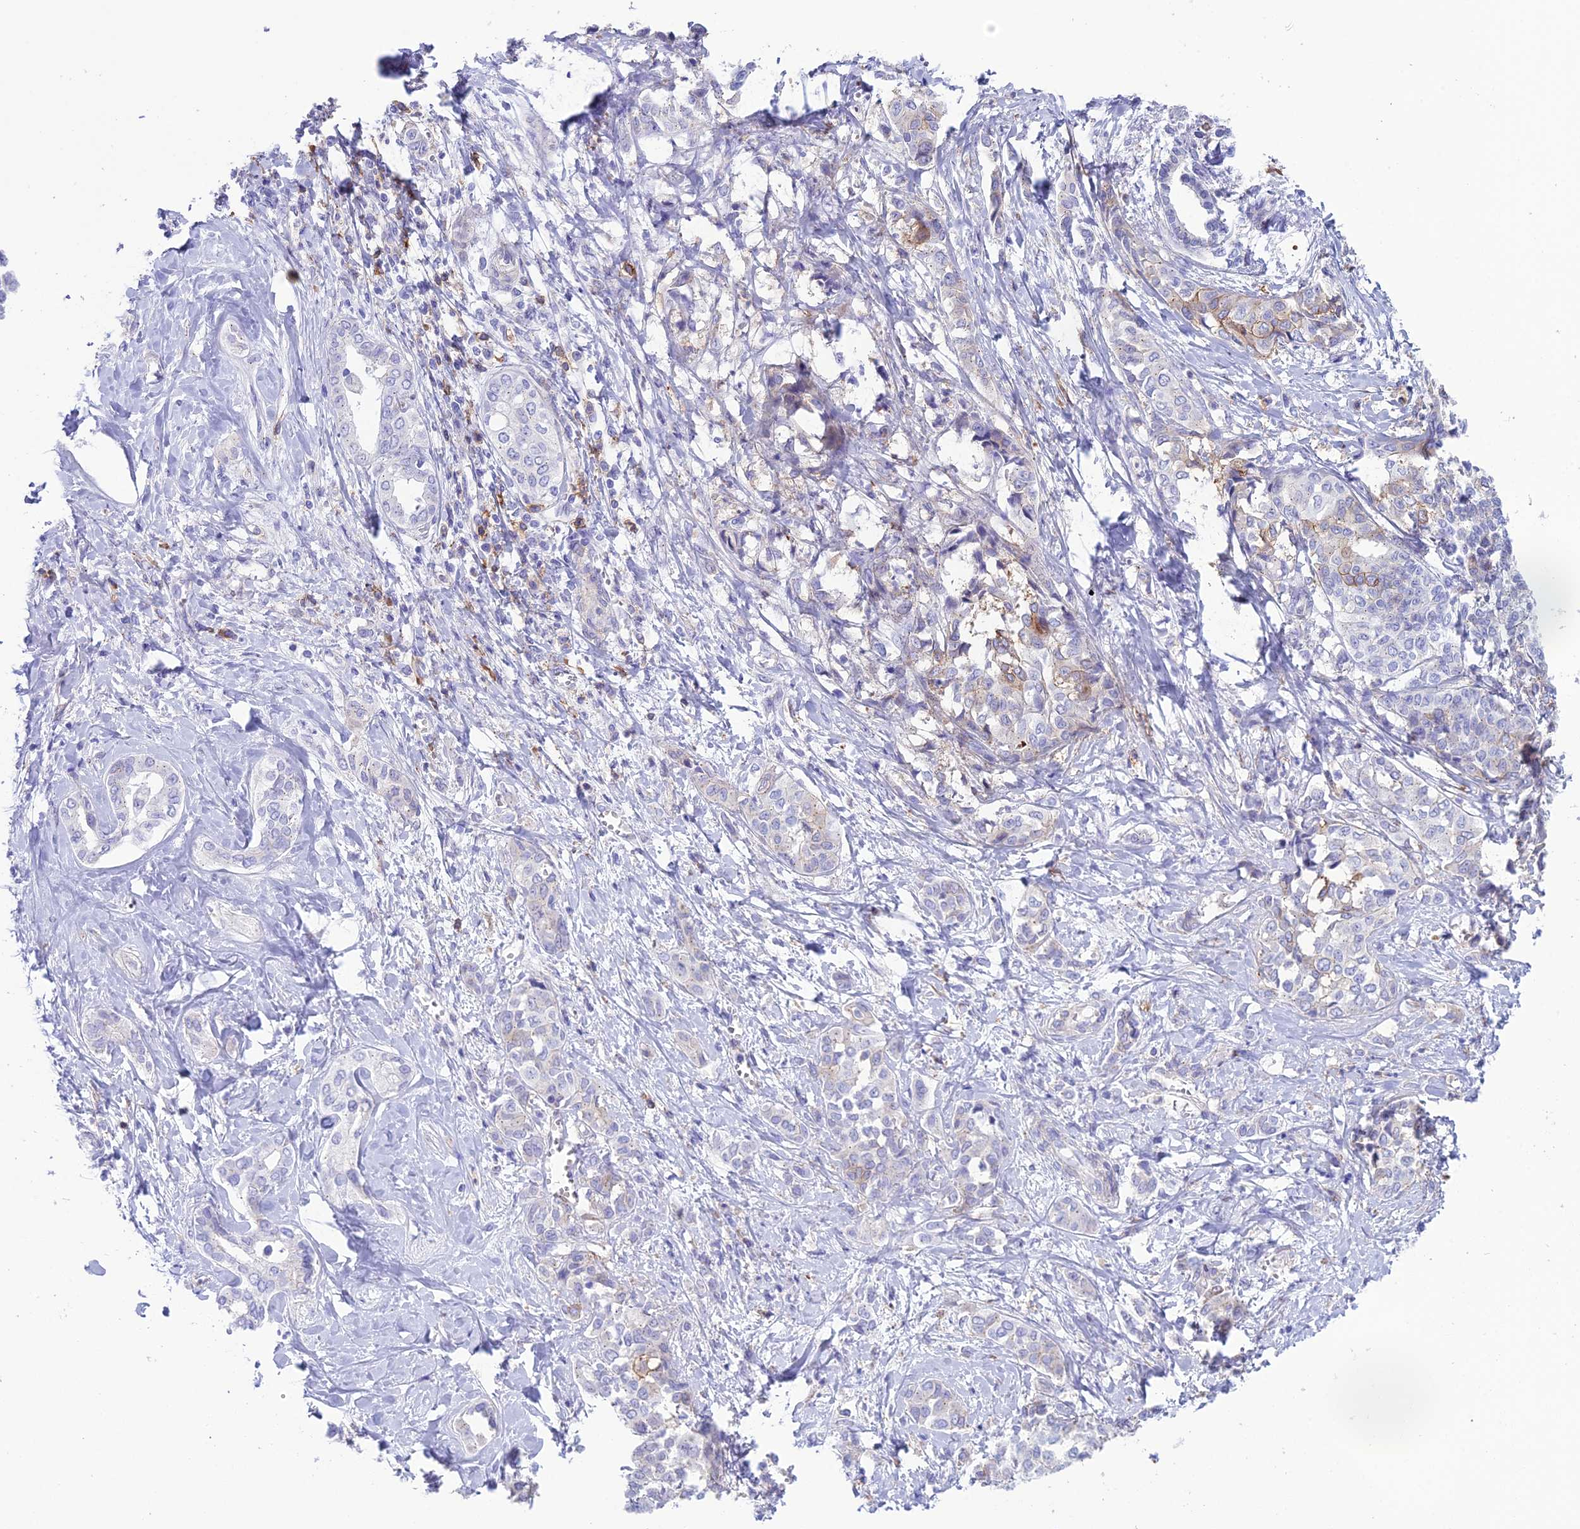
{"staining": {"intensity": "moderate", "quantity": "<25%", "location": "cytoplasmic/membranous"}, "tissue": "liver cancer", "cell_type": "Tumor cells", "image_type": "cancer", "snomed": [{"axis": "morphology", "description": "Cholangiocarcinoma"}, {"axis": "topography", "description": "Liver"}], "caption": "Liver cancer was stained to show a protein in brown. There is low levels of moderate cytoplasmic/membranous staining in approximately <25% of tumor cells.", "gene": "OR1Q1", "patient": {"sex": "female", "age": 77}}